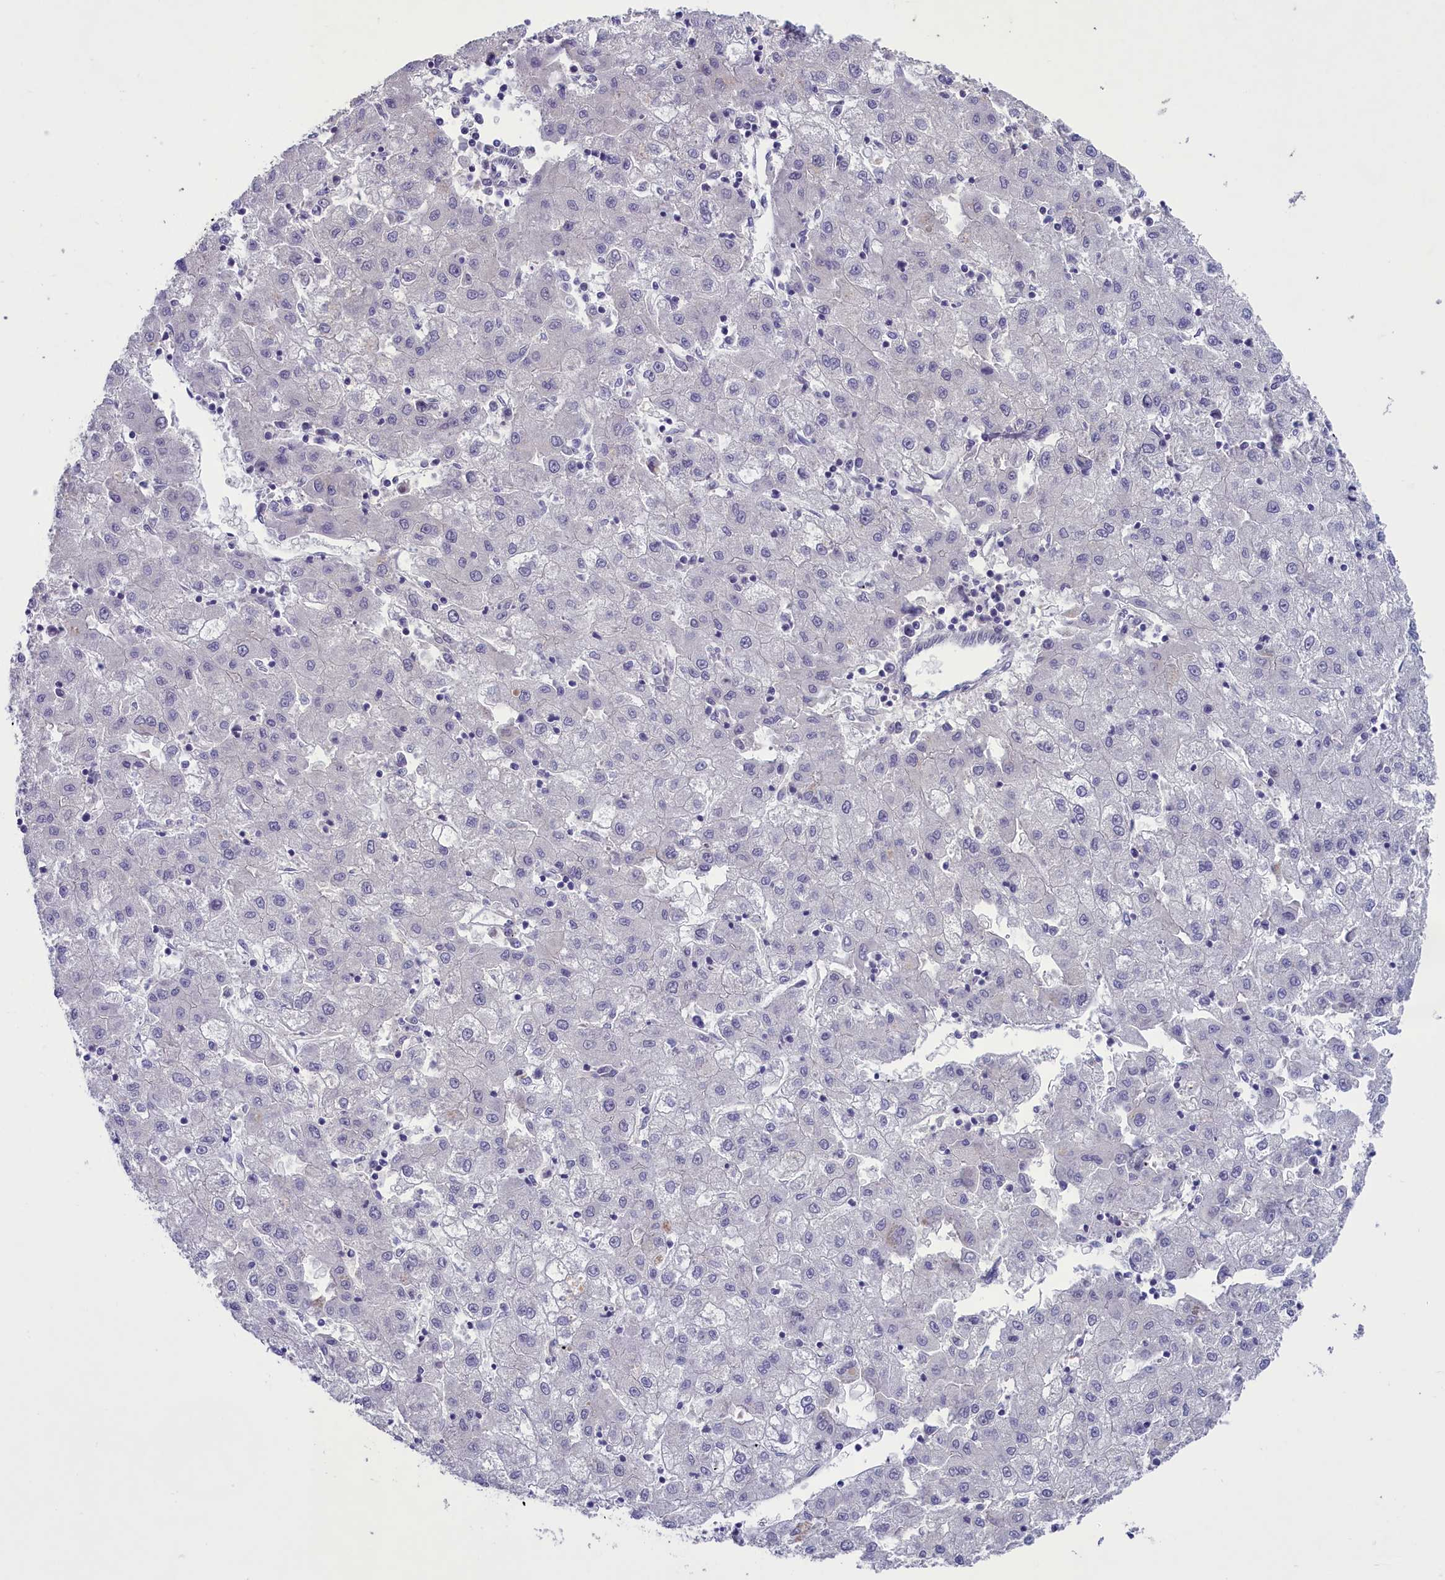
{"staining": {"intensity": "negative", "quantity": "none", "location": "none"}, "tissue": "liver cancer", "cell_type": "Tumor cells", "image_type": "cancer", "snomed": [{"axis": "morphology", "description": "Carcinoma, Hepatocellular, NOS"}, {"axis": "topography", "description": "Liver"}], "caption": "Image shows no protein staining in tumor cells of liver cancer (hepatocellular carcinoma) tissue.", "gene": "ENPP6", "patient": {"sex": "male", "age": 72}}